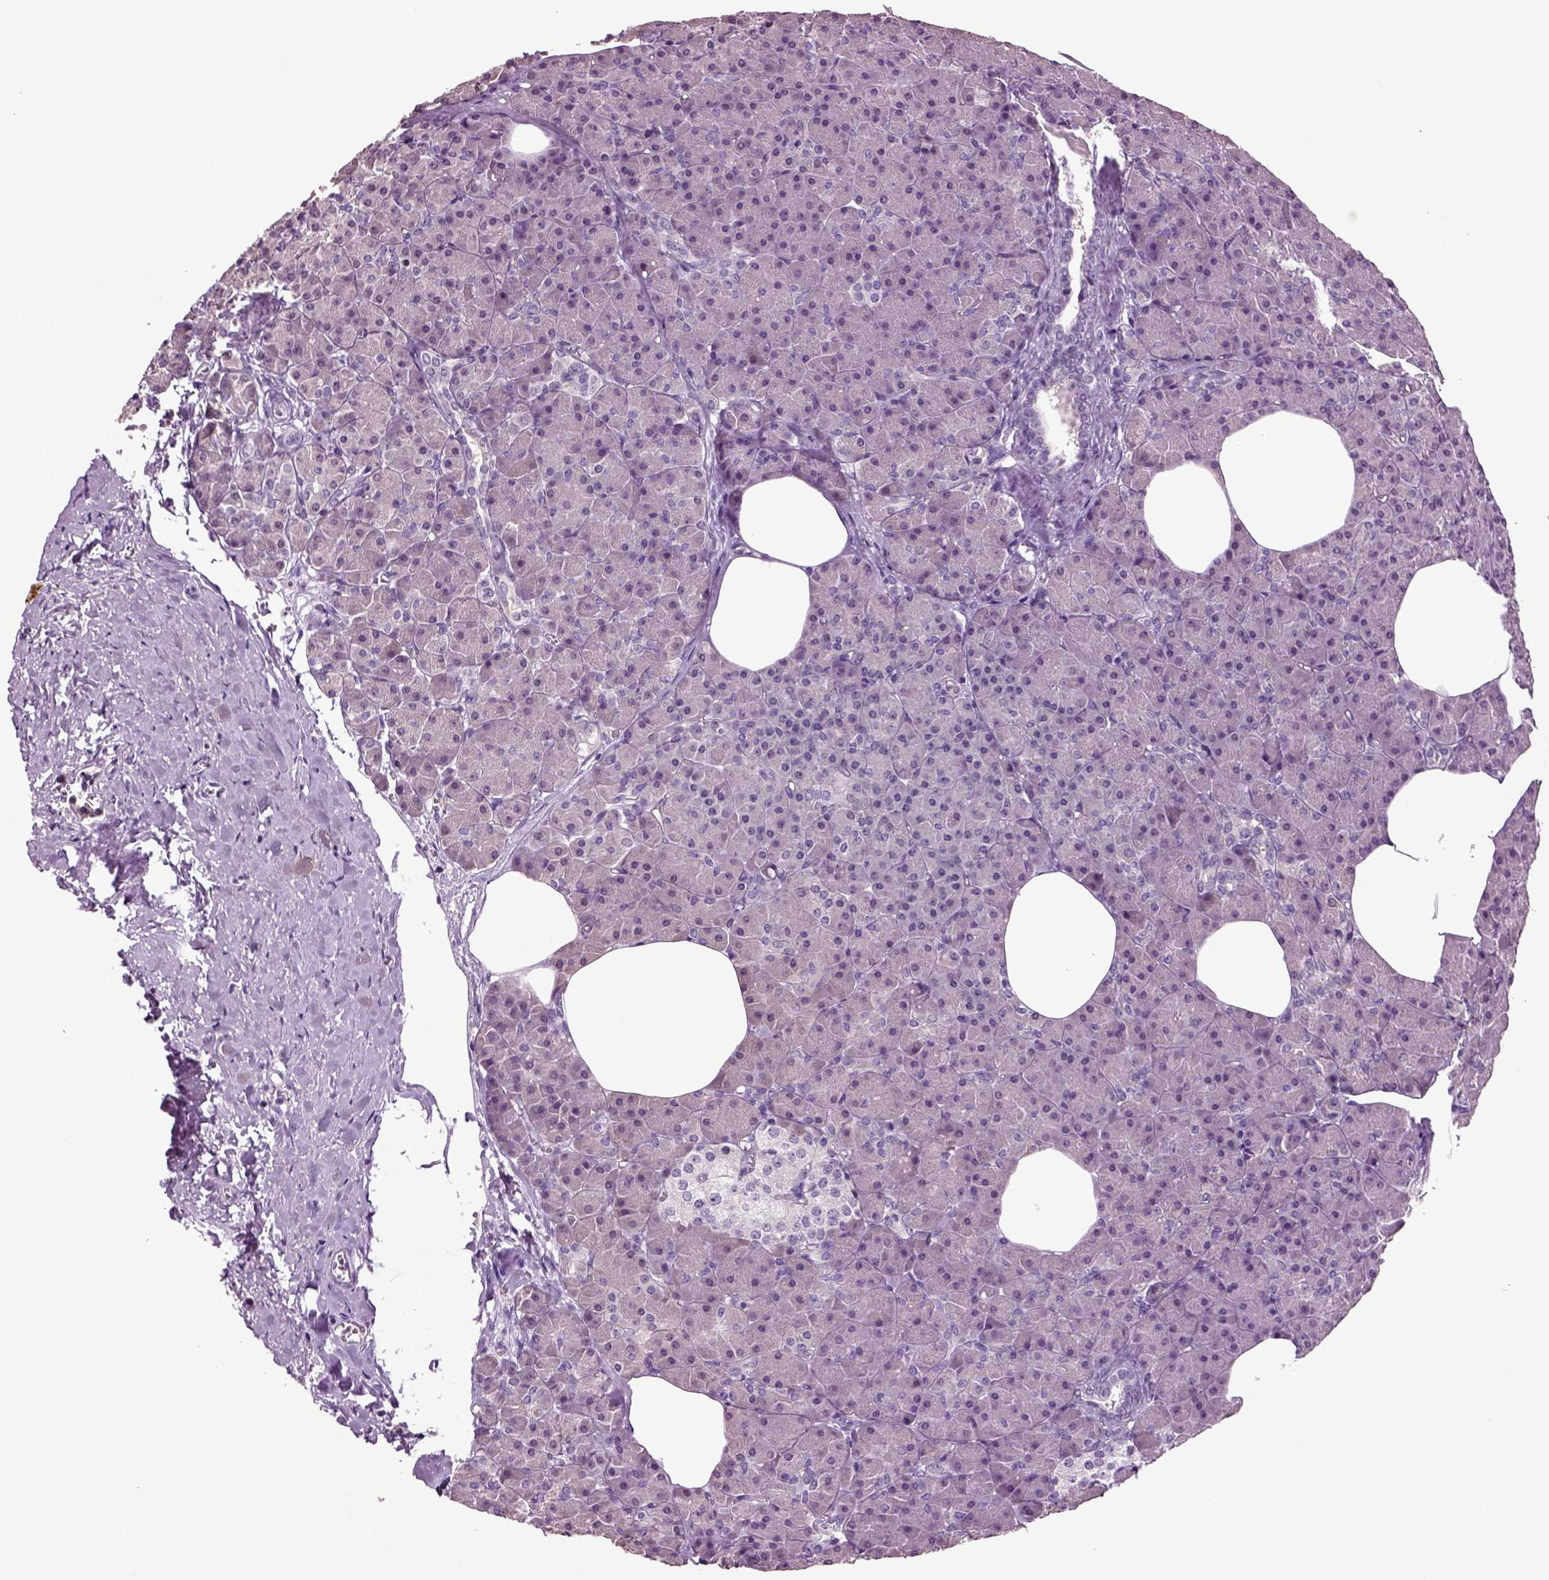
{"staining": {"intensity": "negative", "quantity": "none", "location": "none"}, "tissue": "pancreas", "cell_type": "Exocrine glandular cells", "image_type": "normal", "snomed": [{"axis": "morphology", "description": "Normal tissue, NOS"}, {"axis": "topography", "description": "Pancreas"}], "caption": "IHC image of benign pancreas: human pancreas stained with DAB (3,3'-diaminobenzidine) demonstrates no significant protein positivity in exocrine glandular cells.", "gene": "FGF11", "patient": {"sex": "female", "age": 45}}